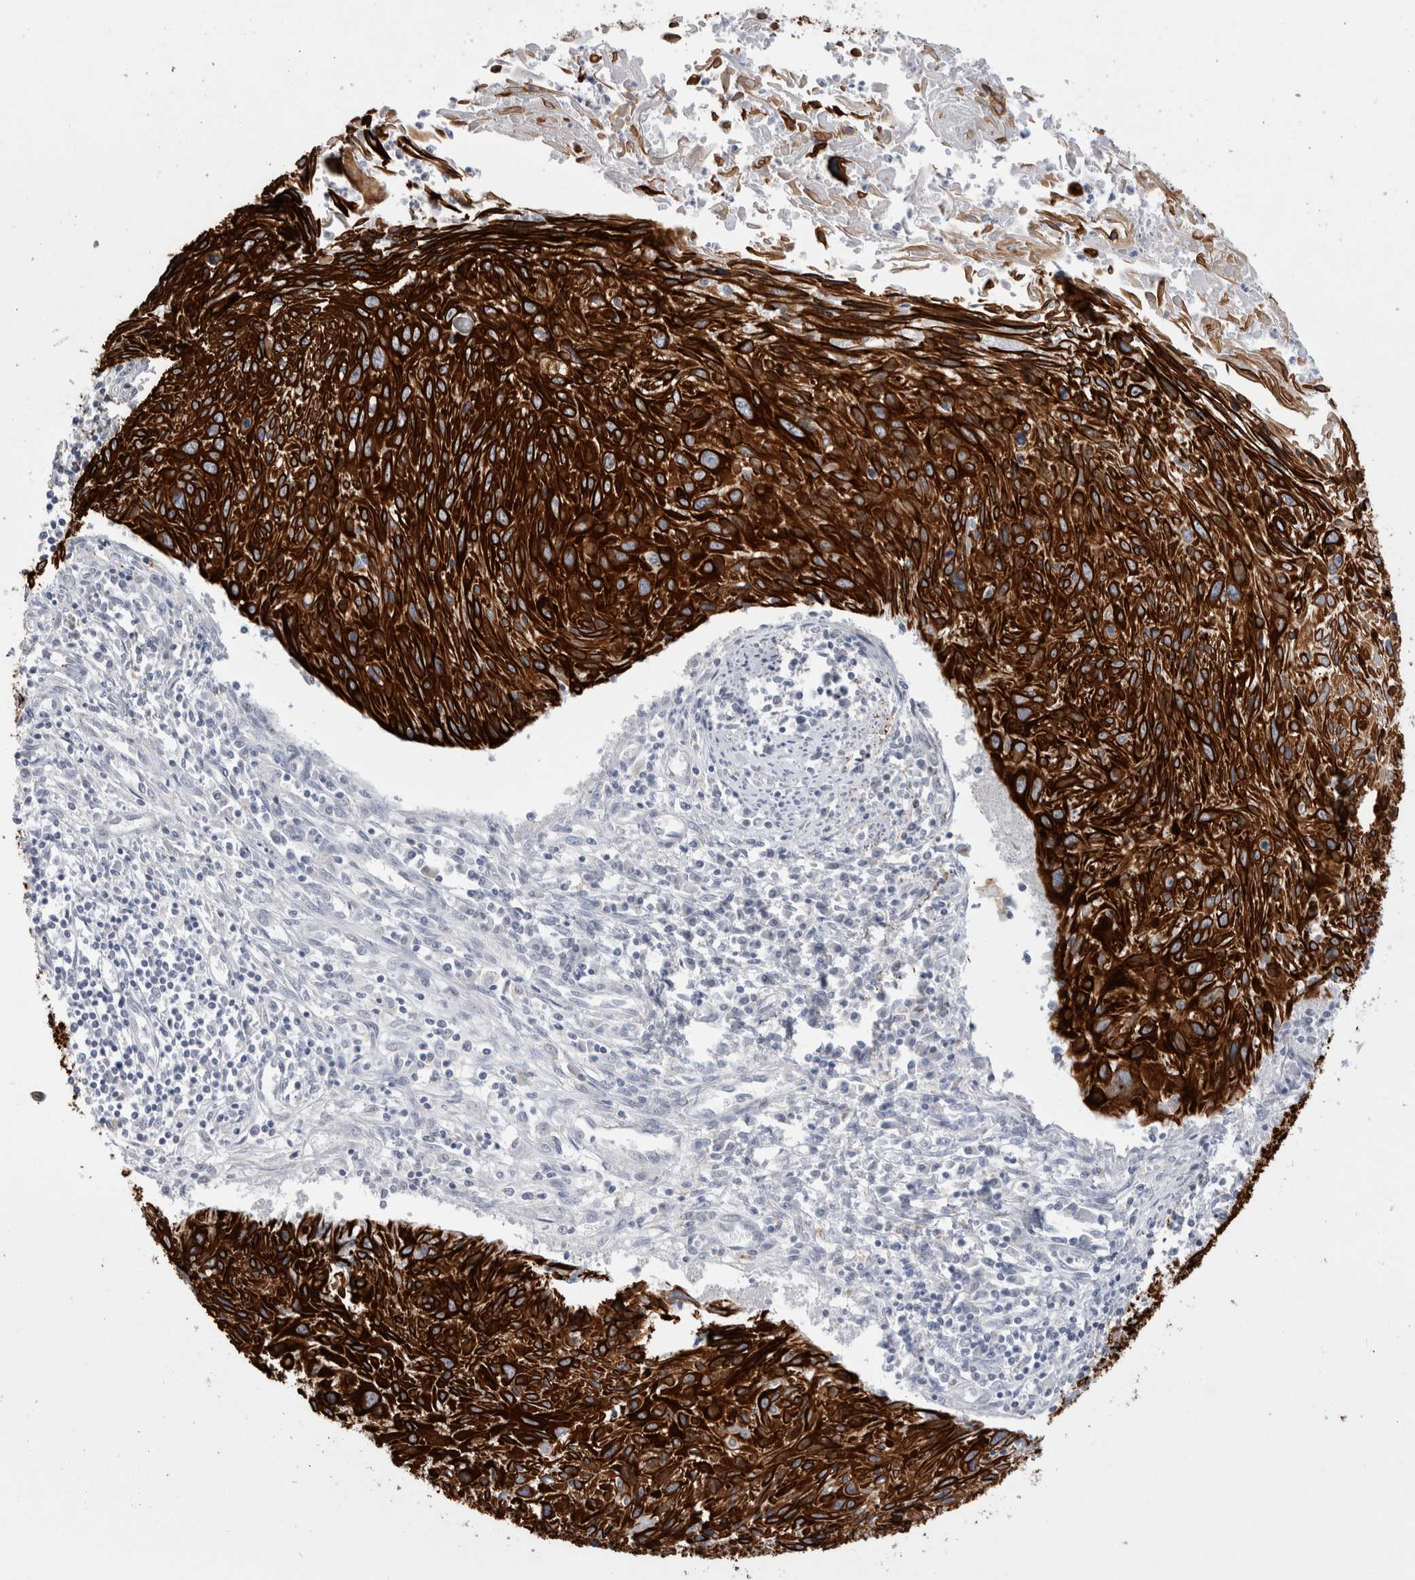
{"staining": {"intensity": "strong", "quantity": ">75%", "location": "cytoplasmic/membranous"}, "tissue": "cervical cancer", "cell_type": "Tumor cells", "image_type": "cancer", "snomed": [{"axis": "morphology", "description": "Squamous cell carcinoma, NOS"}, {"axis": "topography", "description": "Cervix"}], "caption": "High-magnification brightfield microscopy of cervical cancer stained with DAB (3,3'-diaminobenzidine) (brown) and counterstained with hematoxylin (blue). tumor cells exhibit strong cytoplasmic/membranous positivity is appreciated in about>75% of cells.", "gene": "GAA", "patient": {"sex": "female", "age": 51}}